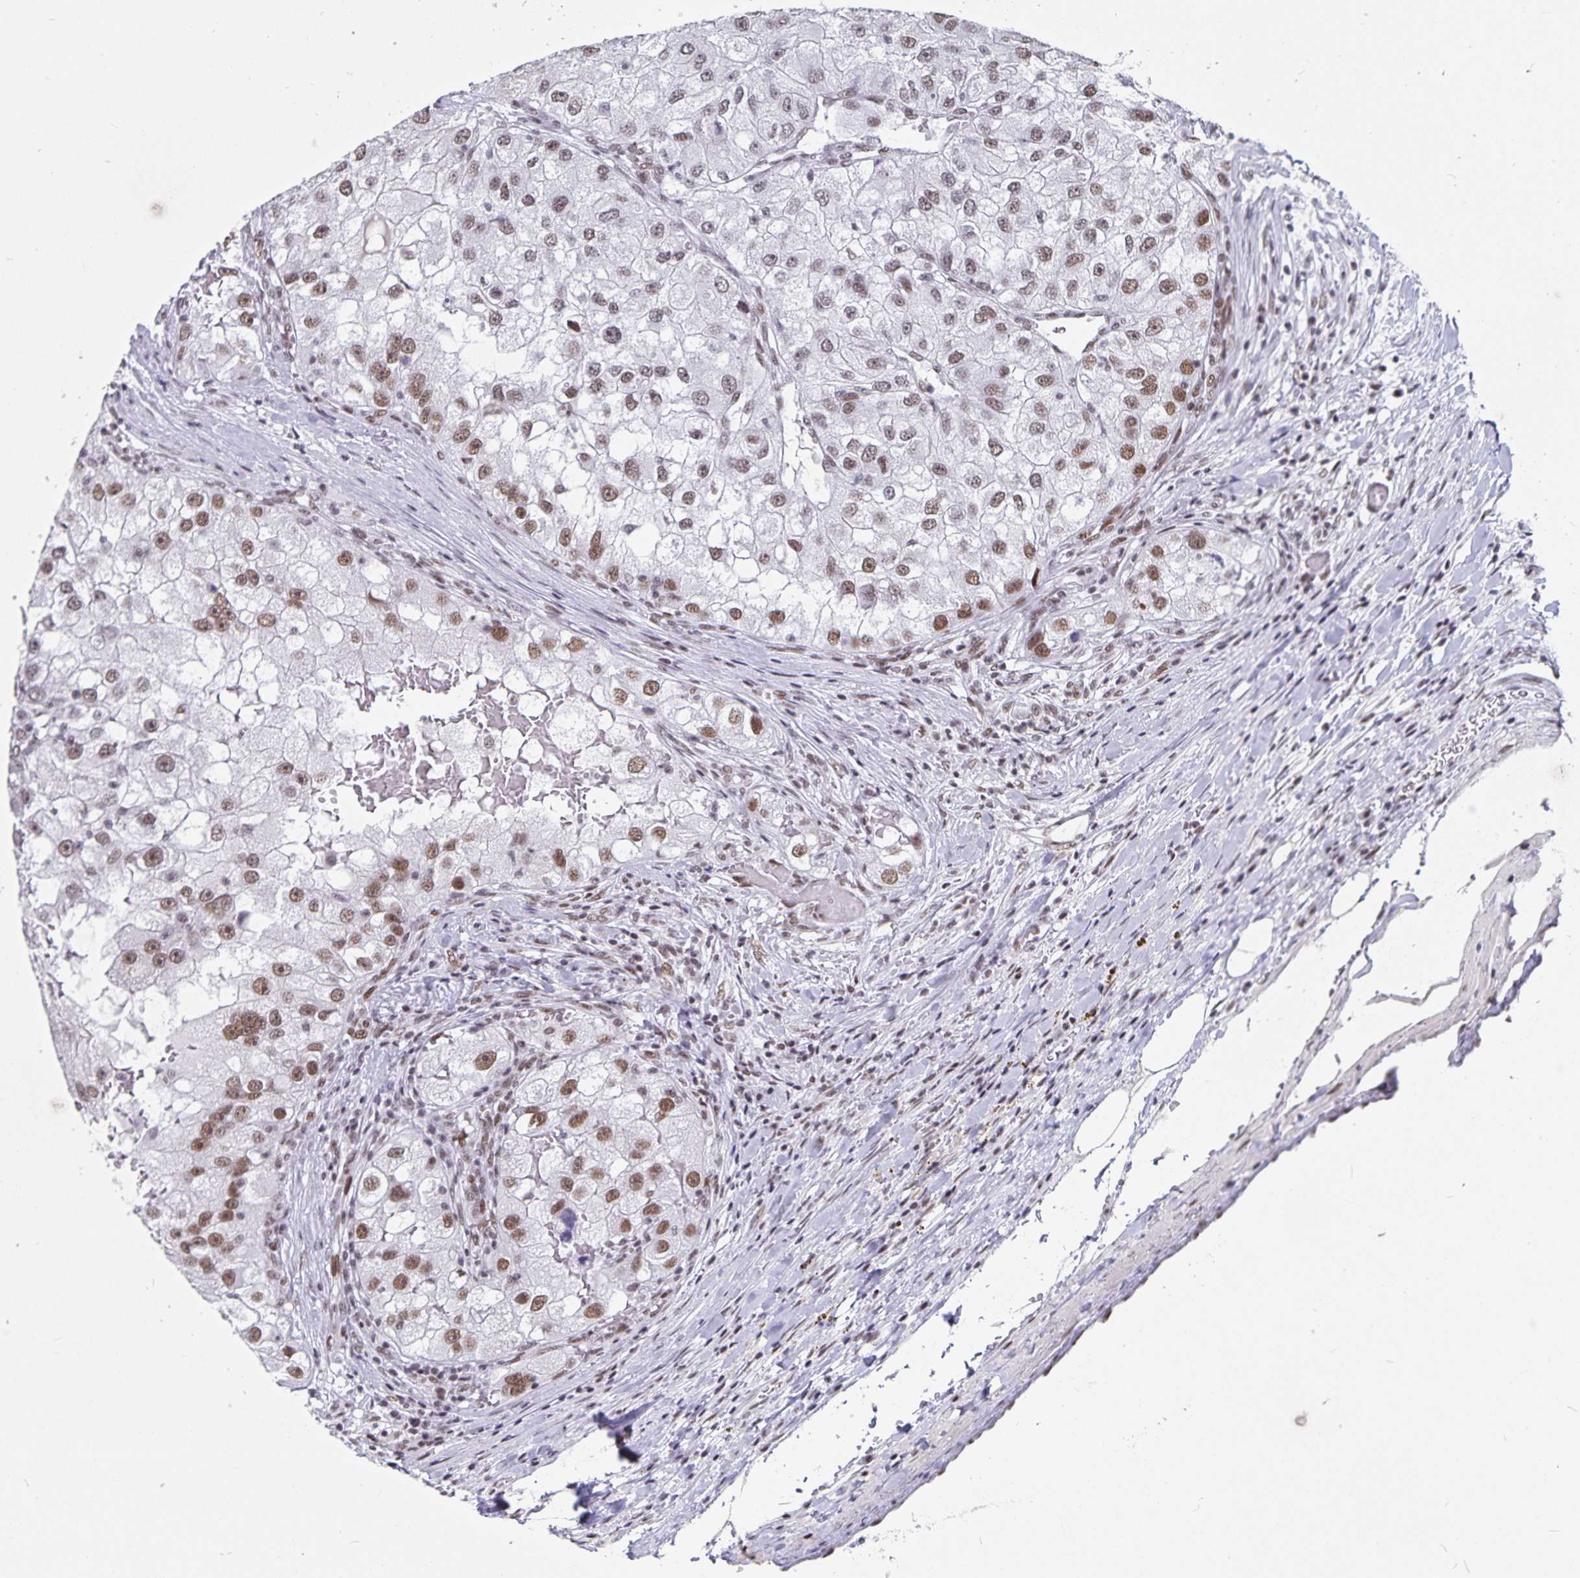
{"staining": {"intensity": "moderate", "quantity": ">75%", "location": "nuclear"}, "tissue": "renal cancer", "cell_type": "Tumor cells", "image_type": "cancer", "snomed": [{"axis": "morphology", "description": "Adenocarcinoma, NOS"}, {"axis": "topography", "description": "Kidney"}], "caption": "Renal adenocarcinoma tissue reveals moderate nuclear positivity in about >75% of tumor cells, visualized by immunohistochemistry. (DAB (3,3'-diaminobenzidine) = brown stain, brightfield microscopy at high magnification).", "gene": "PBX2", "patient": {"sex": "male", "age": 63}}